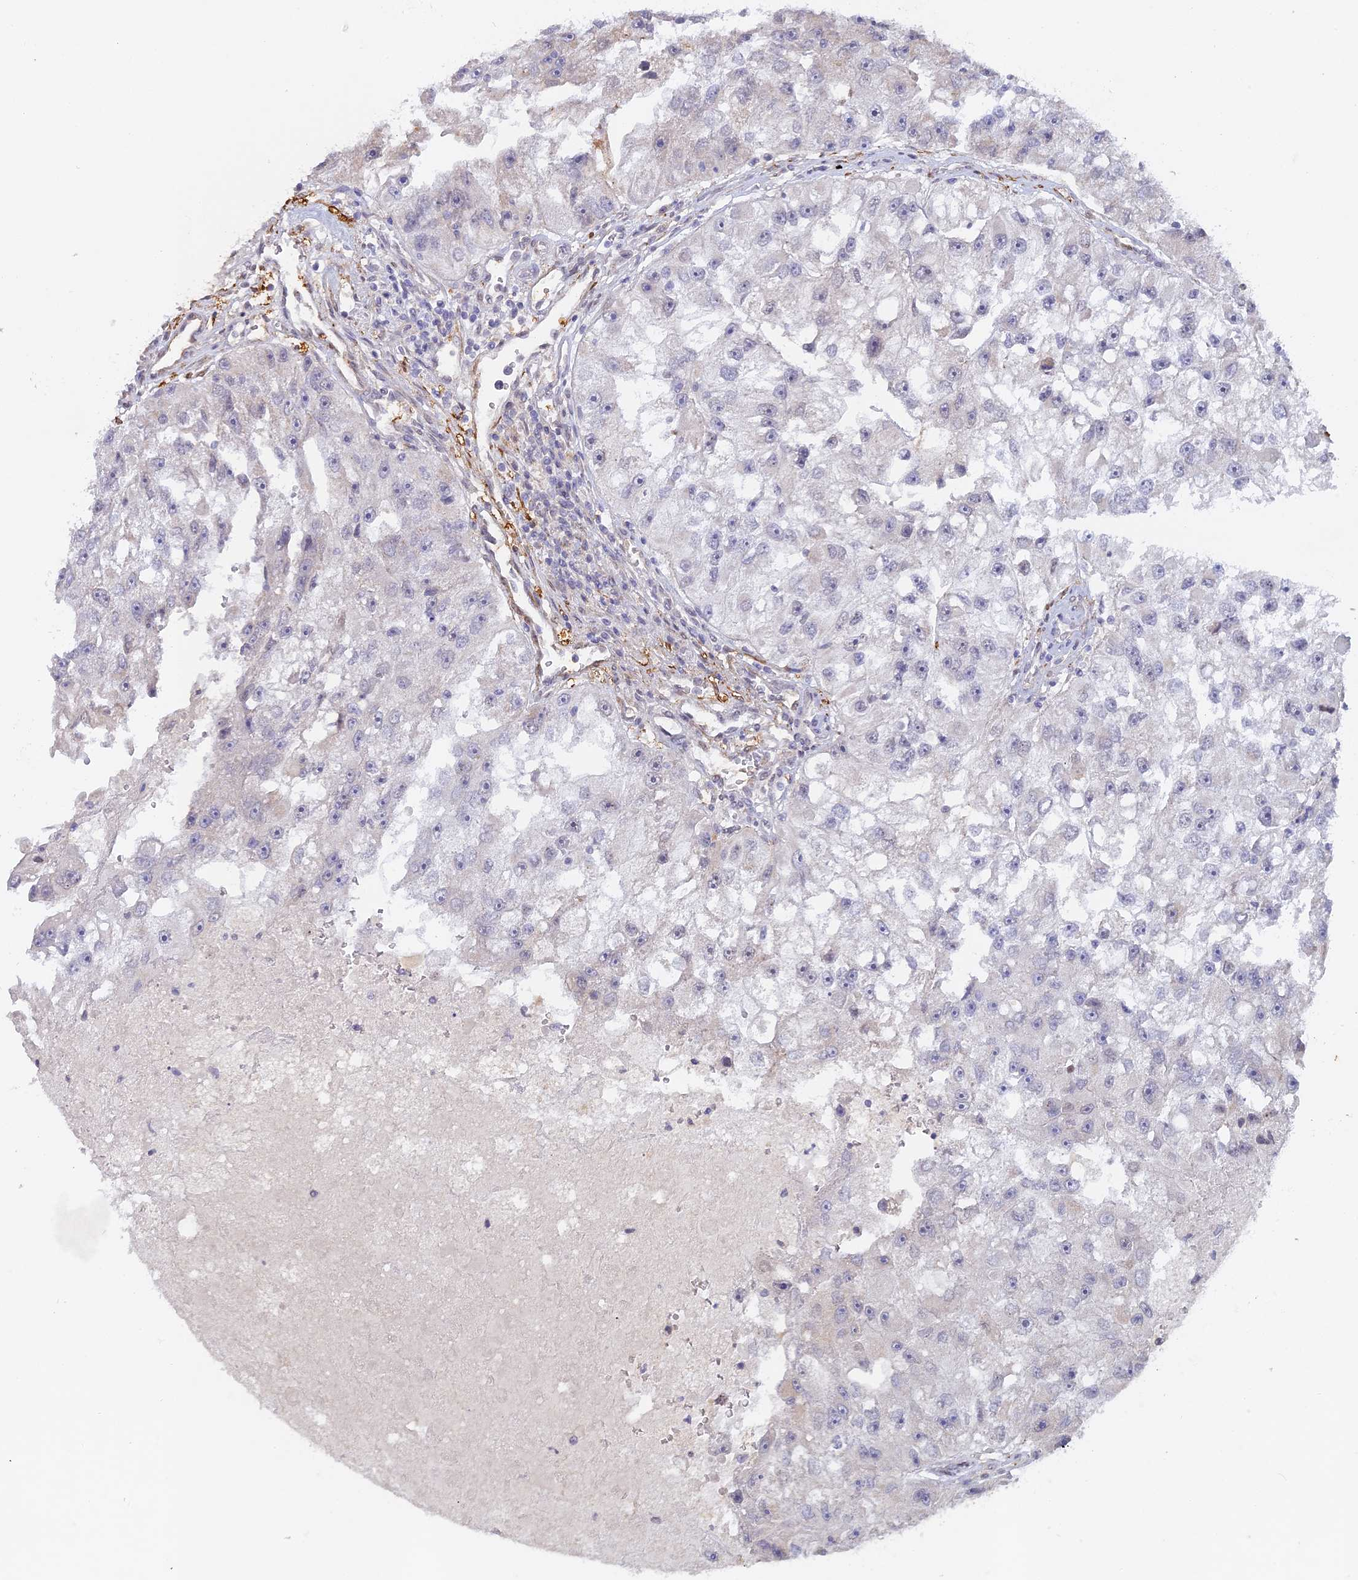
{"staining": {"intensity": "negative", "quantity": "none", "location": "none"}, "tissue": "renal cancer", "cell_type": "Tumor cells", "image_type": "cancer", "snomed": [{"axis": "morphology", "description": "Adenocarcinoma, NOS"}, {"axis": "topography", "description": "Kidney"}], "caption": "Renal adenocarcinoma stained for a protein using immunohistochemistry shows no staining tumor cells.", "gene": "CCDC154", "patient": {"sex": "male", "age": 63}}